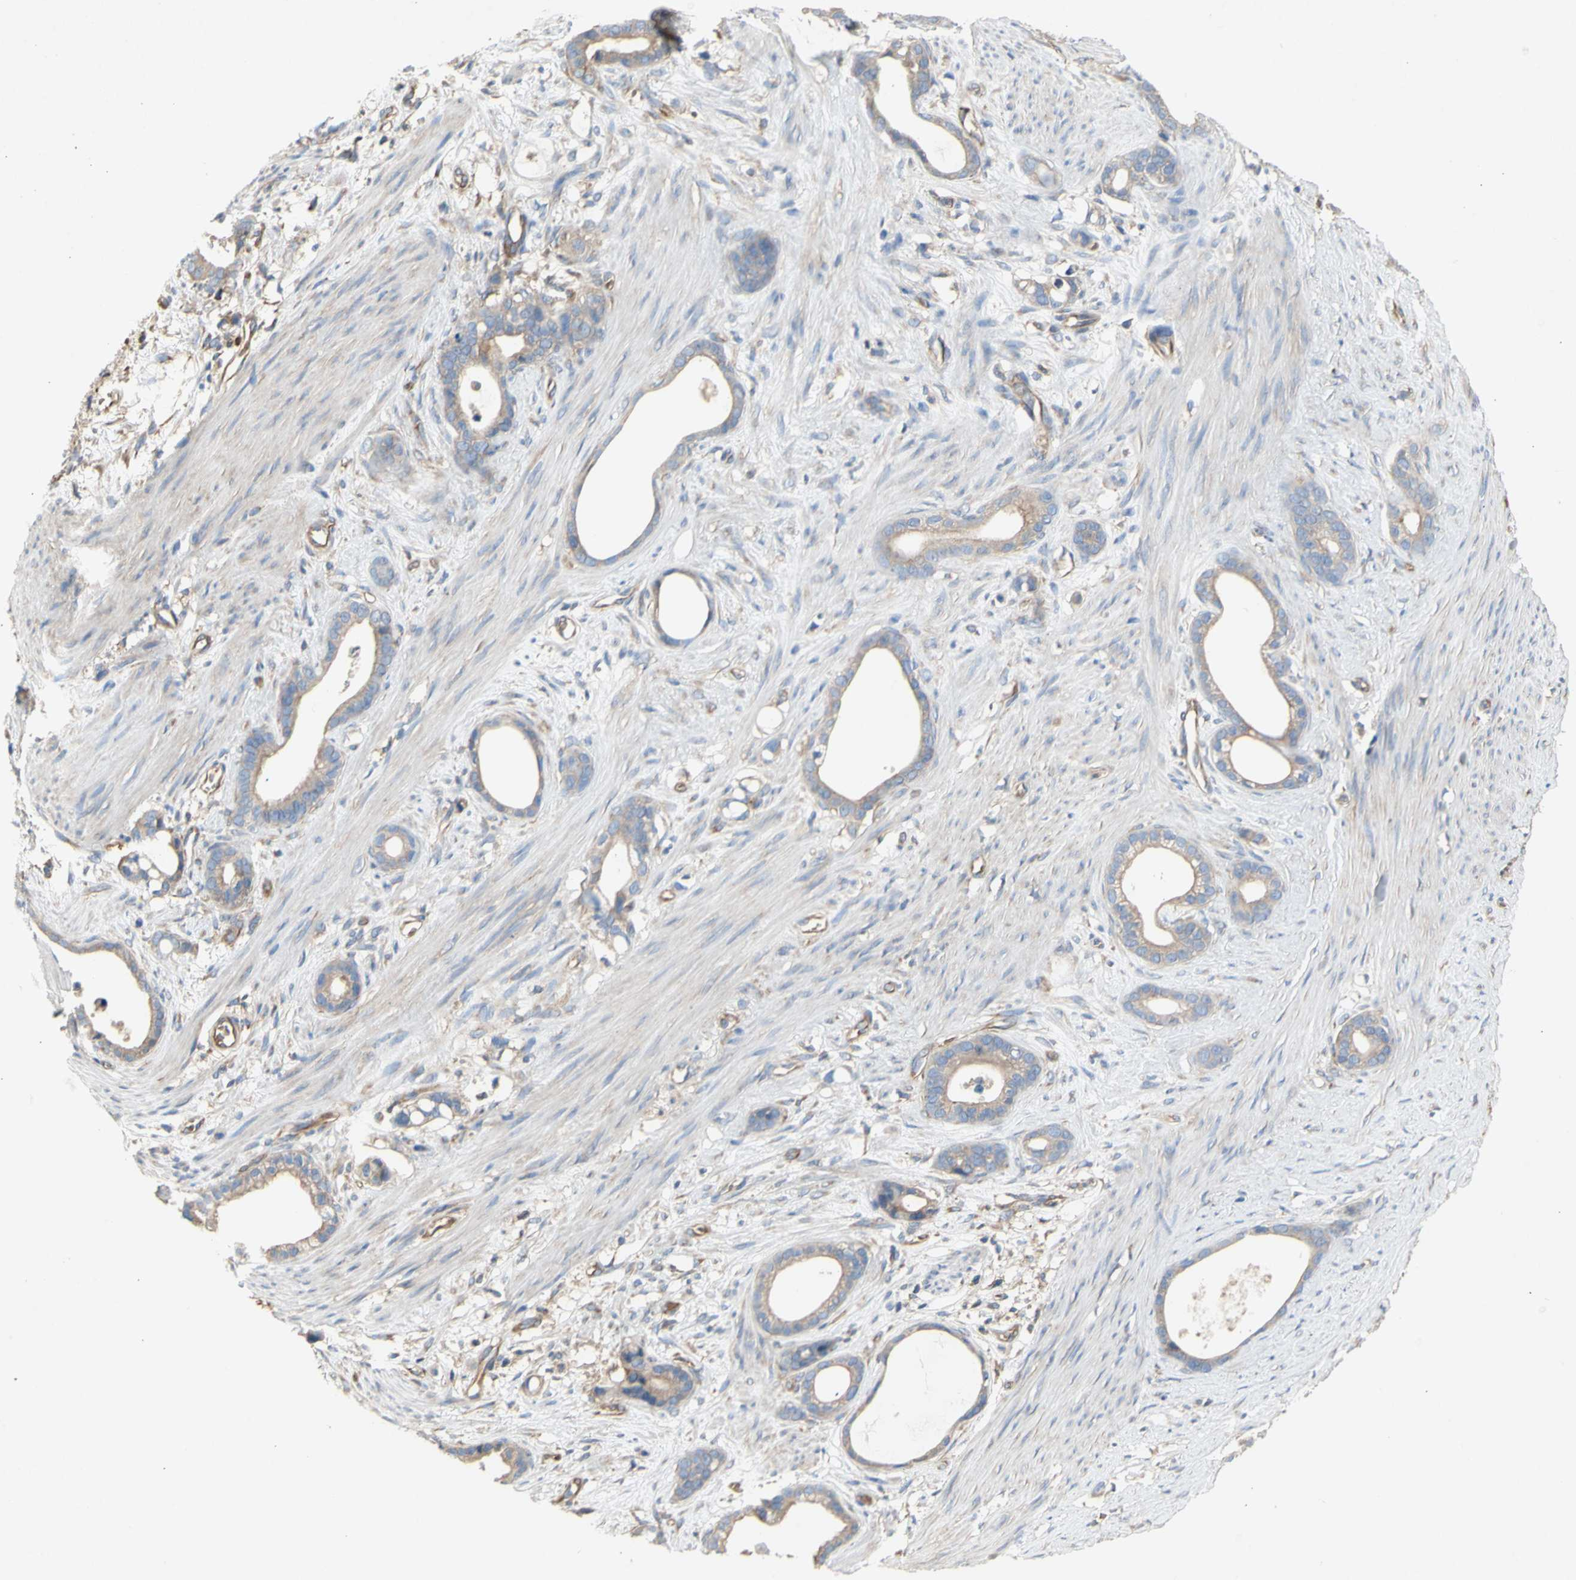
{"staining": {"intensity": "weak", "quantity": ">75%", "location": "cytoplasmic/membranous"}, "tissue": "stomach cancer", "cell_type": "Tumor cells", "image_type": "cancer", "snomed": [{"axis": "morphology", "description": "Adenocarcinoma, NOS"}, {"axis": "topography", "description": "Stomach"}], "caption": "Protein expression by immunohistochemistry (IHC) exhibits weak cytoplasmic/membranous staining in about >75% of tumor cells in adenocarcinoma (stomach).", "gene": "KLC1", "patient": {"sex": "female", "age": 75}}